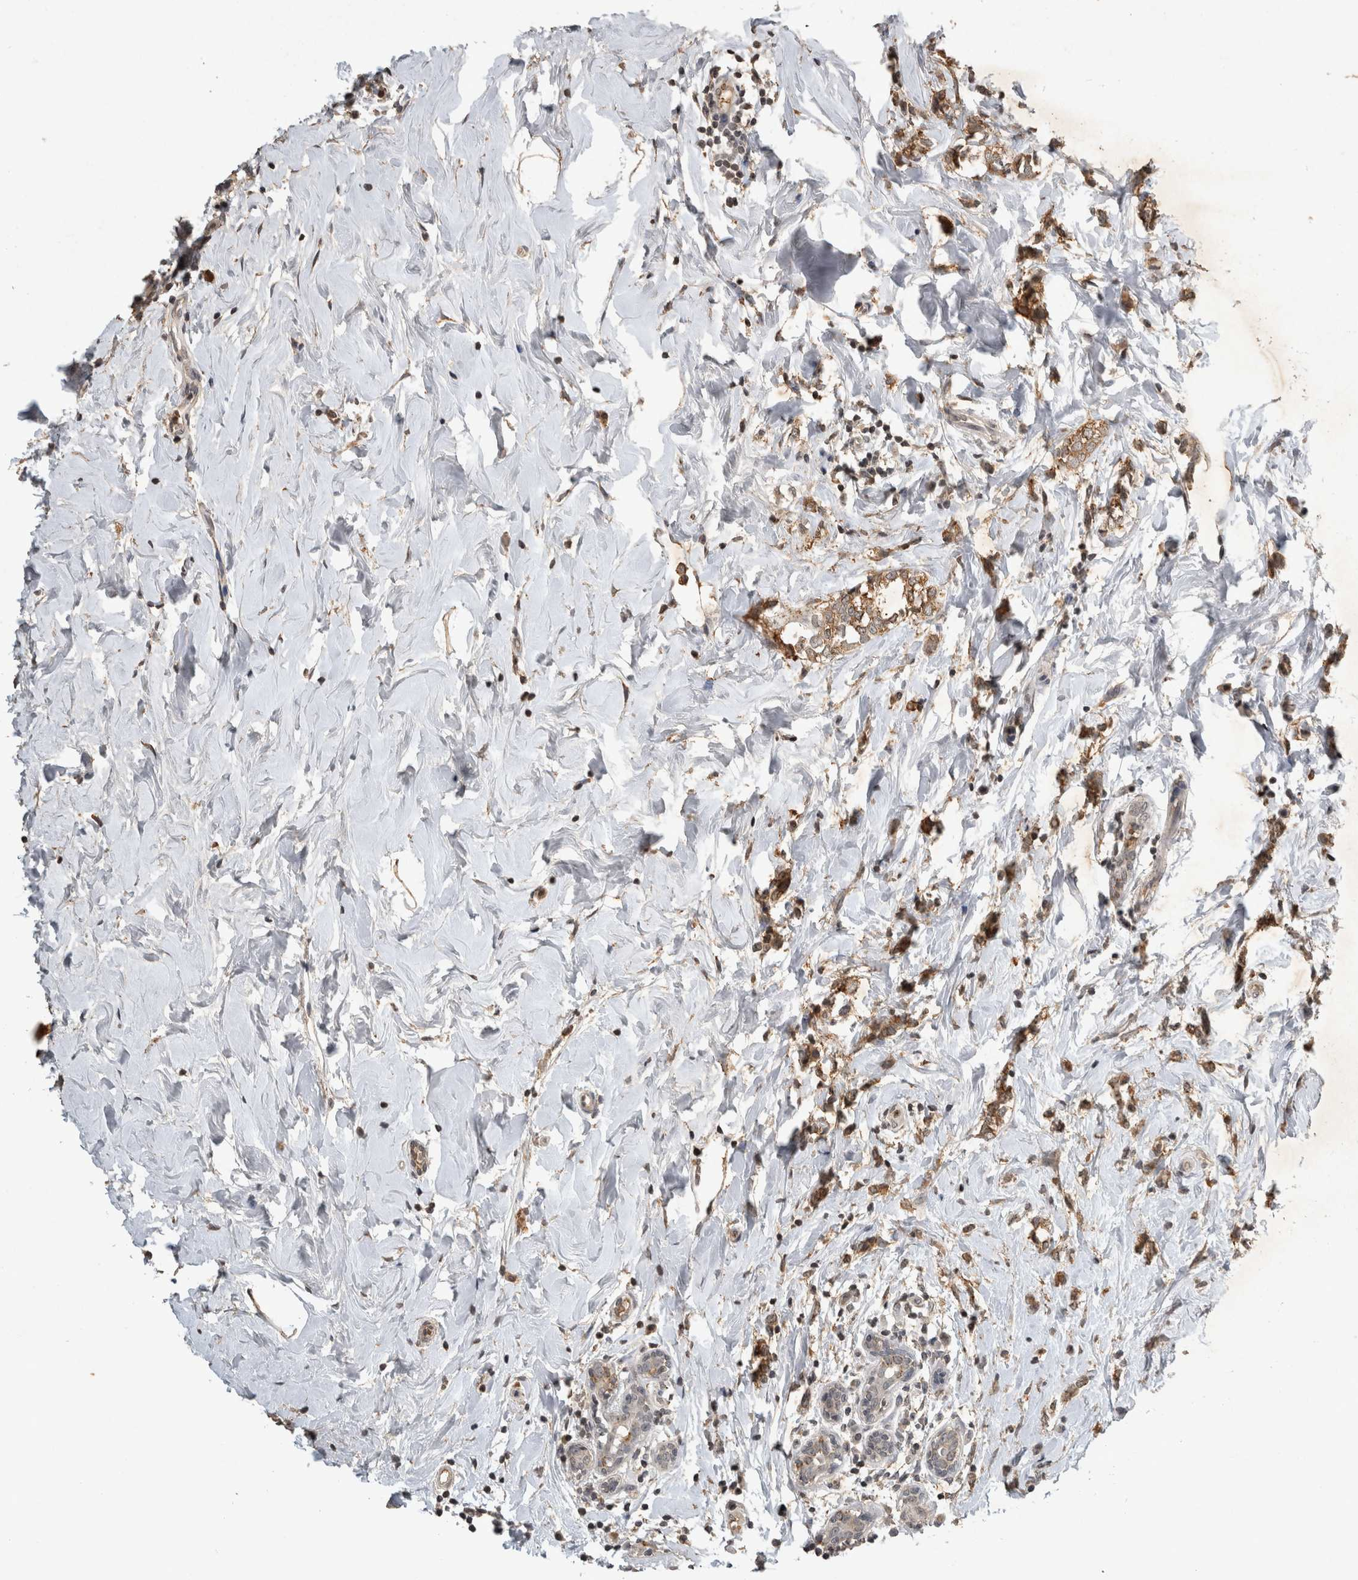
{"staining": {"intensity": "moderate", "quantity": ">75%", "location": "cytoplasmic/membranous"}, "tissue": "breast cancer", "cell_type": "Tumor cells", "image_type": "cancer", "snomed": [{"axis": "morphology", "description": "Normal tissue, NOS"}, {"axis": "morphology", "description": "Lobular carcinoma"}, {"axis": "topography", "description": "Breast"}], "caption": "Immunohistochemistry of breast cancer (lobular carcinoma) reveals medium levels of moderate cytoplasmic/membranous staining in about >75% of tumor cells.", "gene": "HRK", "patient": {"sex": "female", "age": 47}}